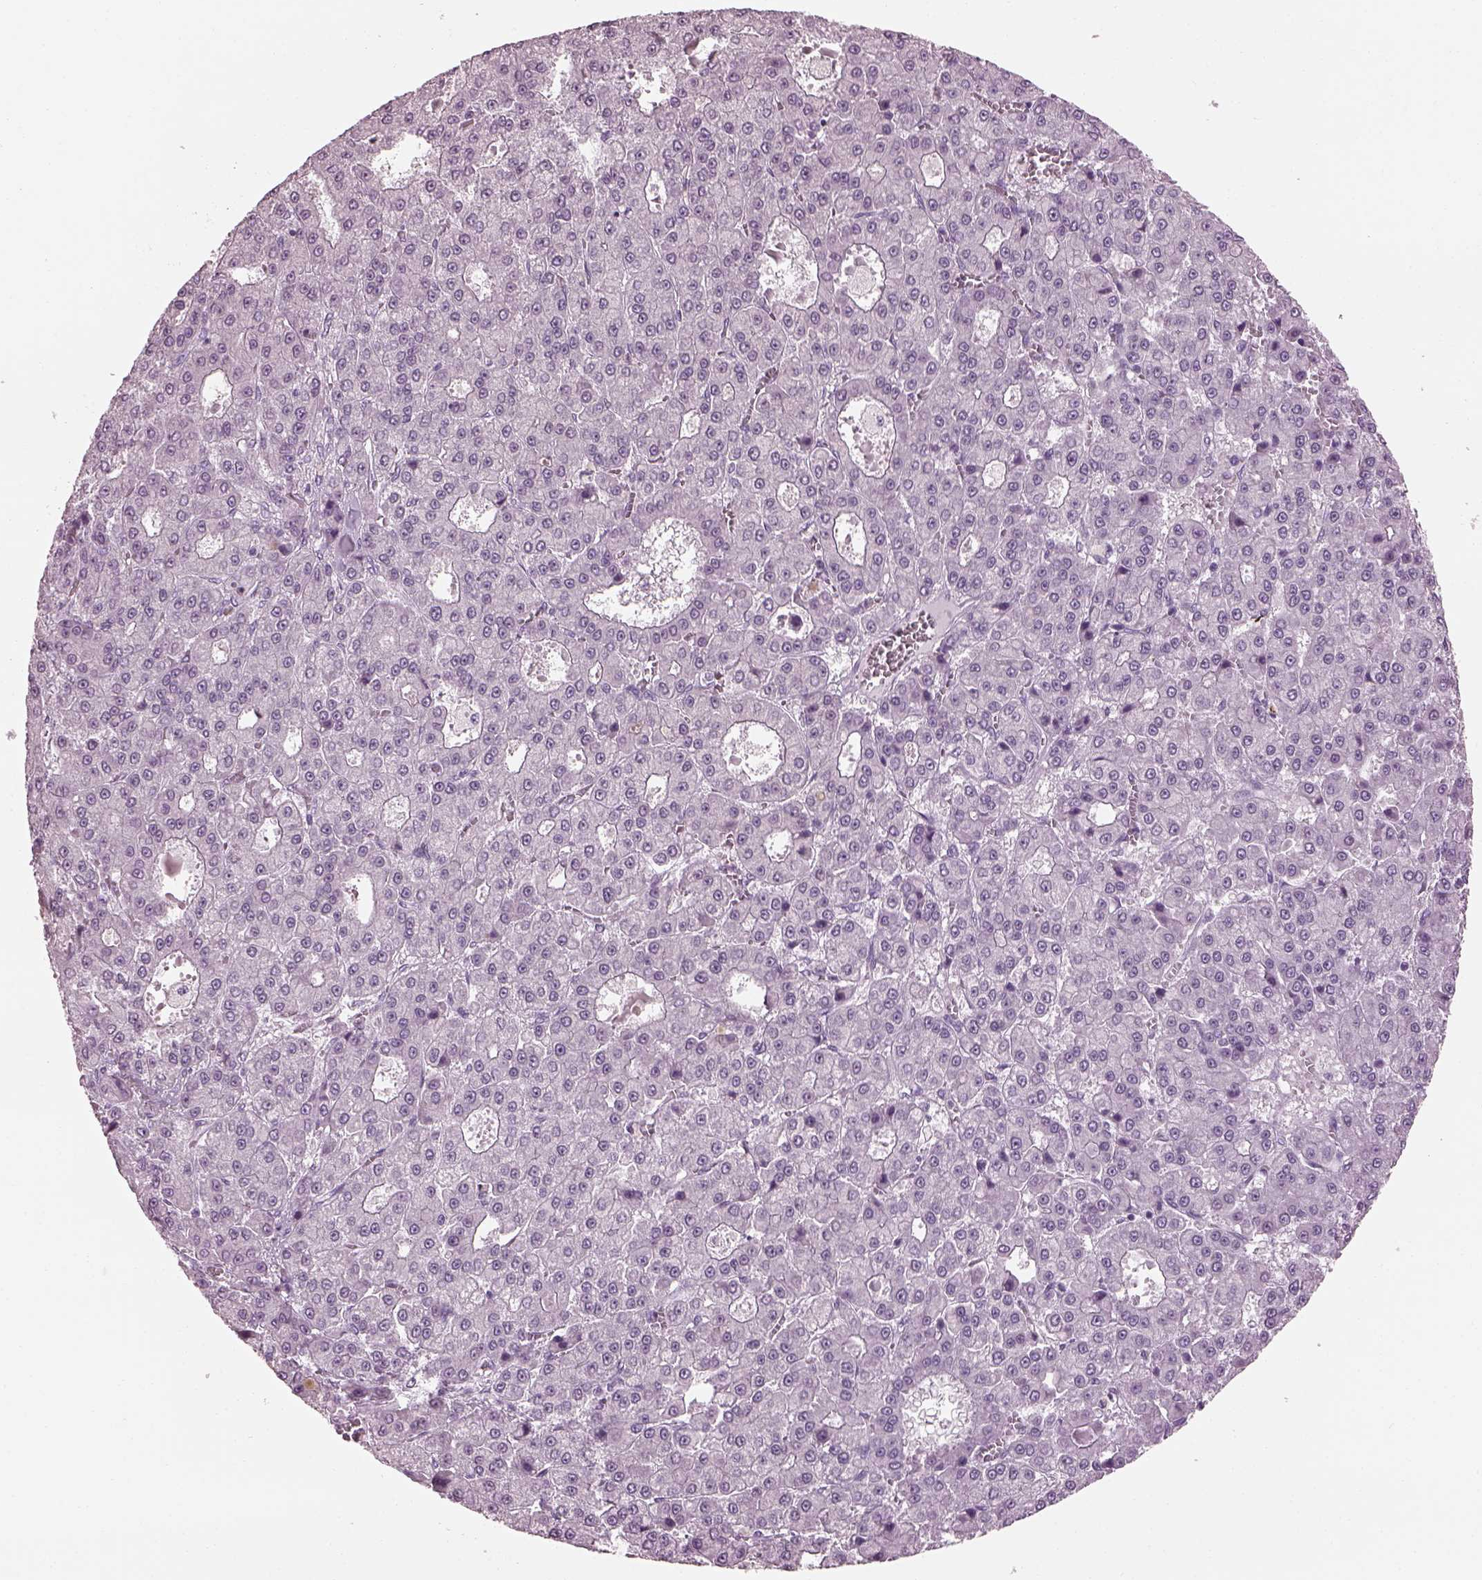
{"staining": {"intensity": "negative", "quantity": "none", "location": "none"}, "tissue": "liver cancer", "cell_type": "Tumor cells", "image_type": "cancer", "snomed": [{"axis": "morphology", "description": "Carcinoma, Hepatocellular, NOS"}, {"axis": "topography", "description": "Liver"}], "caption": "Immunohistochemical staining of human hepatocellular carcinoma (liver) exhibits no significant positivity in tumor cells. (IHC, brightfield microscopy, high magnification).", "gene": "ADGRG2", "patient": {"sex": "male", "age": 70}}